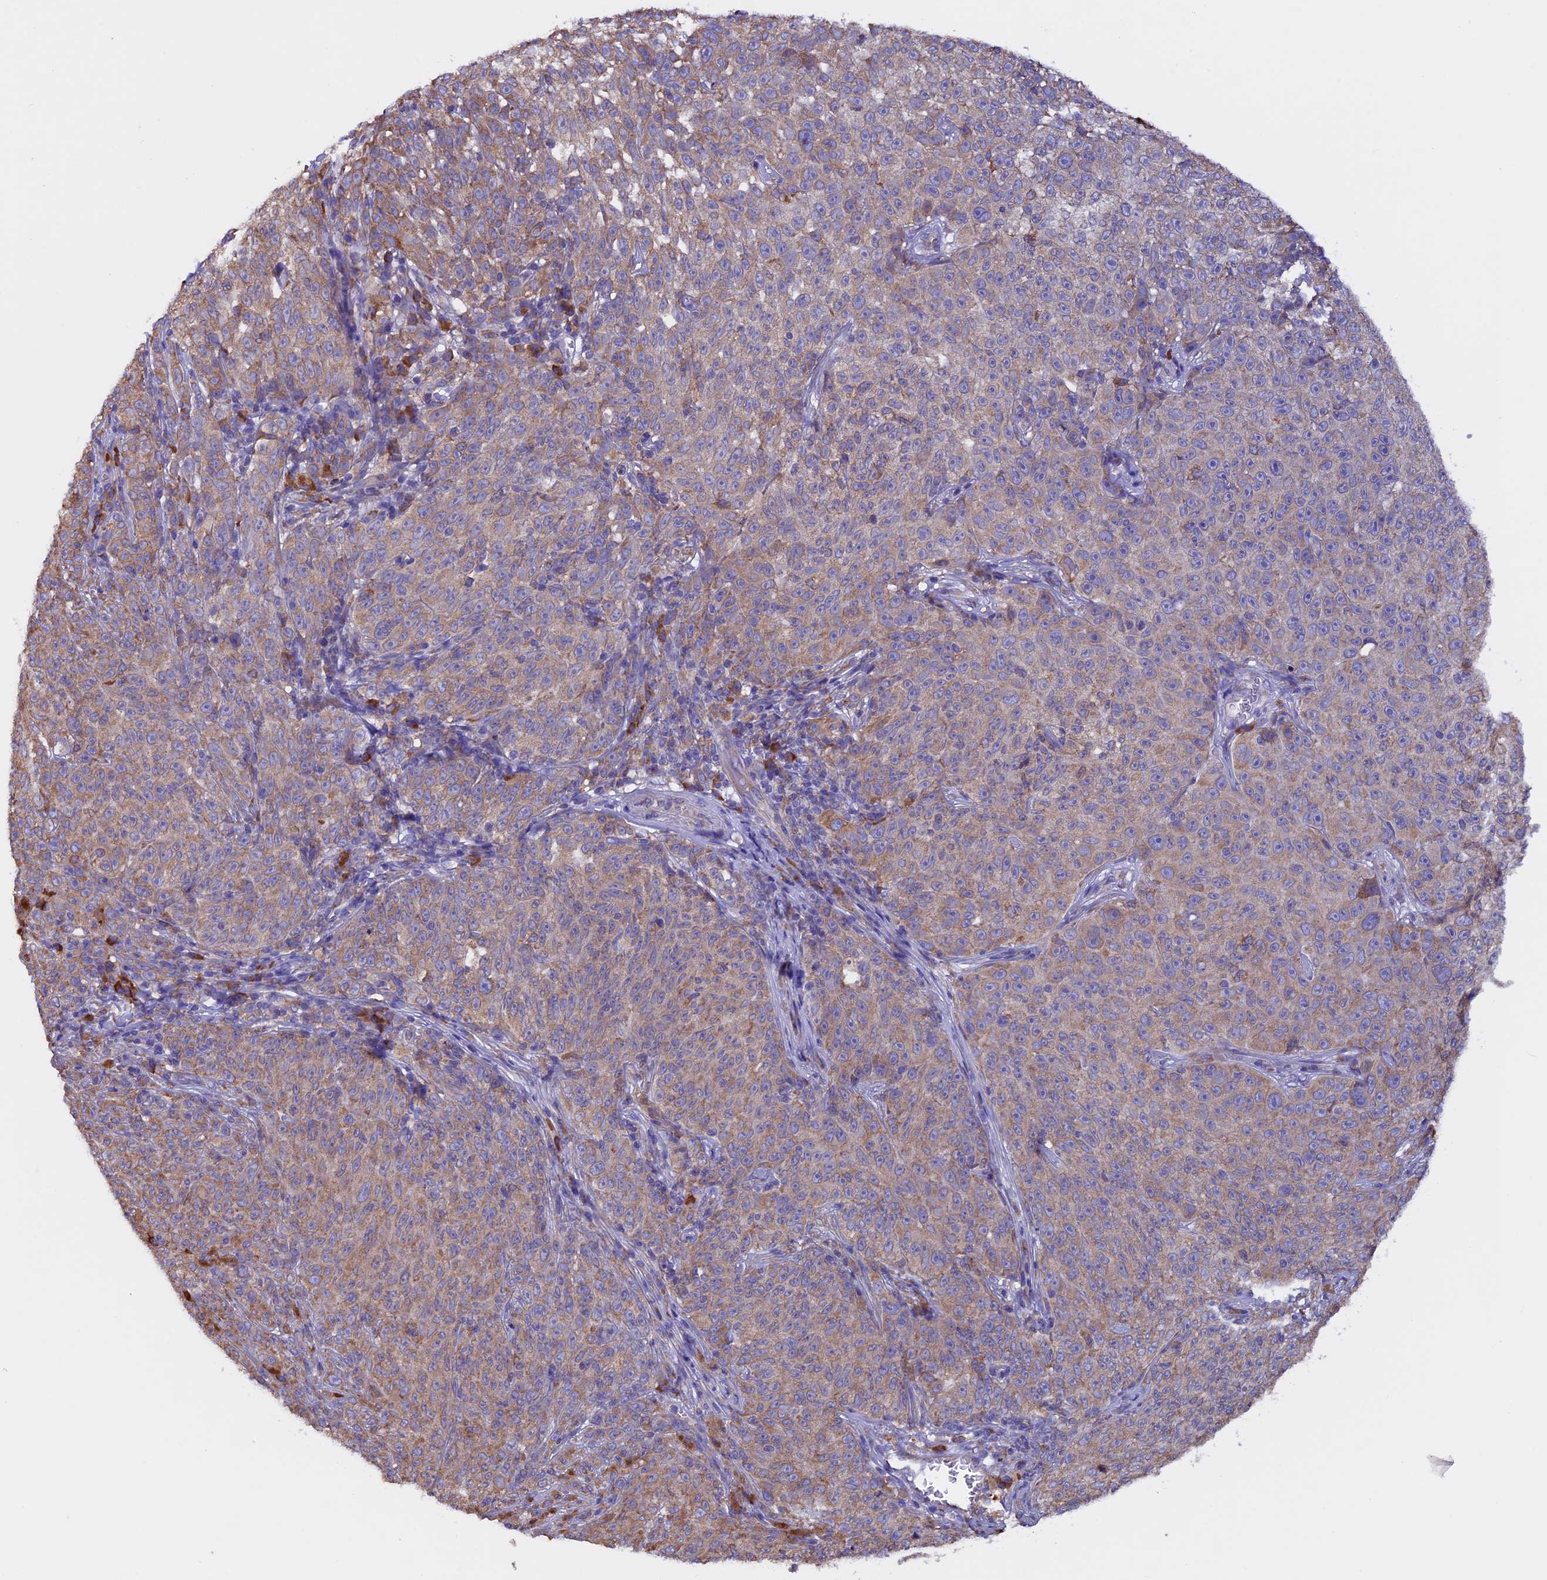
{"staining": {"intensity": "moderate", "quantity": "25%-75%", "location": "cytoplasmic/membranous"}, "tissue": "melanoma", "cell_type": "Tumor cells", "image_type": "cancer", "snomed": [{"axis": "morphology", "description": "Malignant melanoma, NOS"}, {"axis": "topography", "description": "Skin"}], "caption": "This image shows immunohistochemistry staining of human malignant melanoma, with medium moderate cytoplasmic/membranous positivity in approximately 25%-75% of tumor cells.", "gene": "BTBD3", "patient": {"sex": "female", "age": 82}}